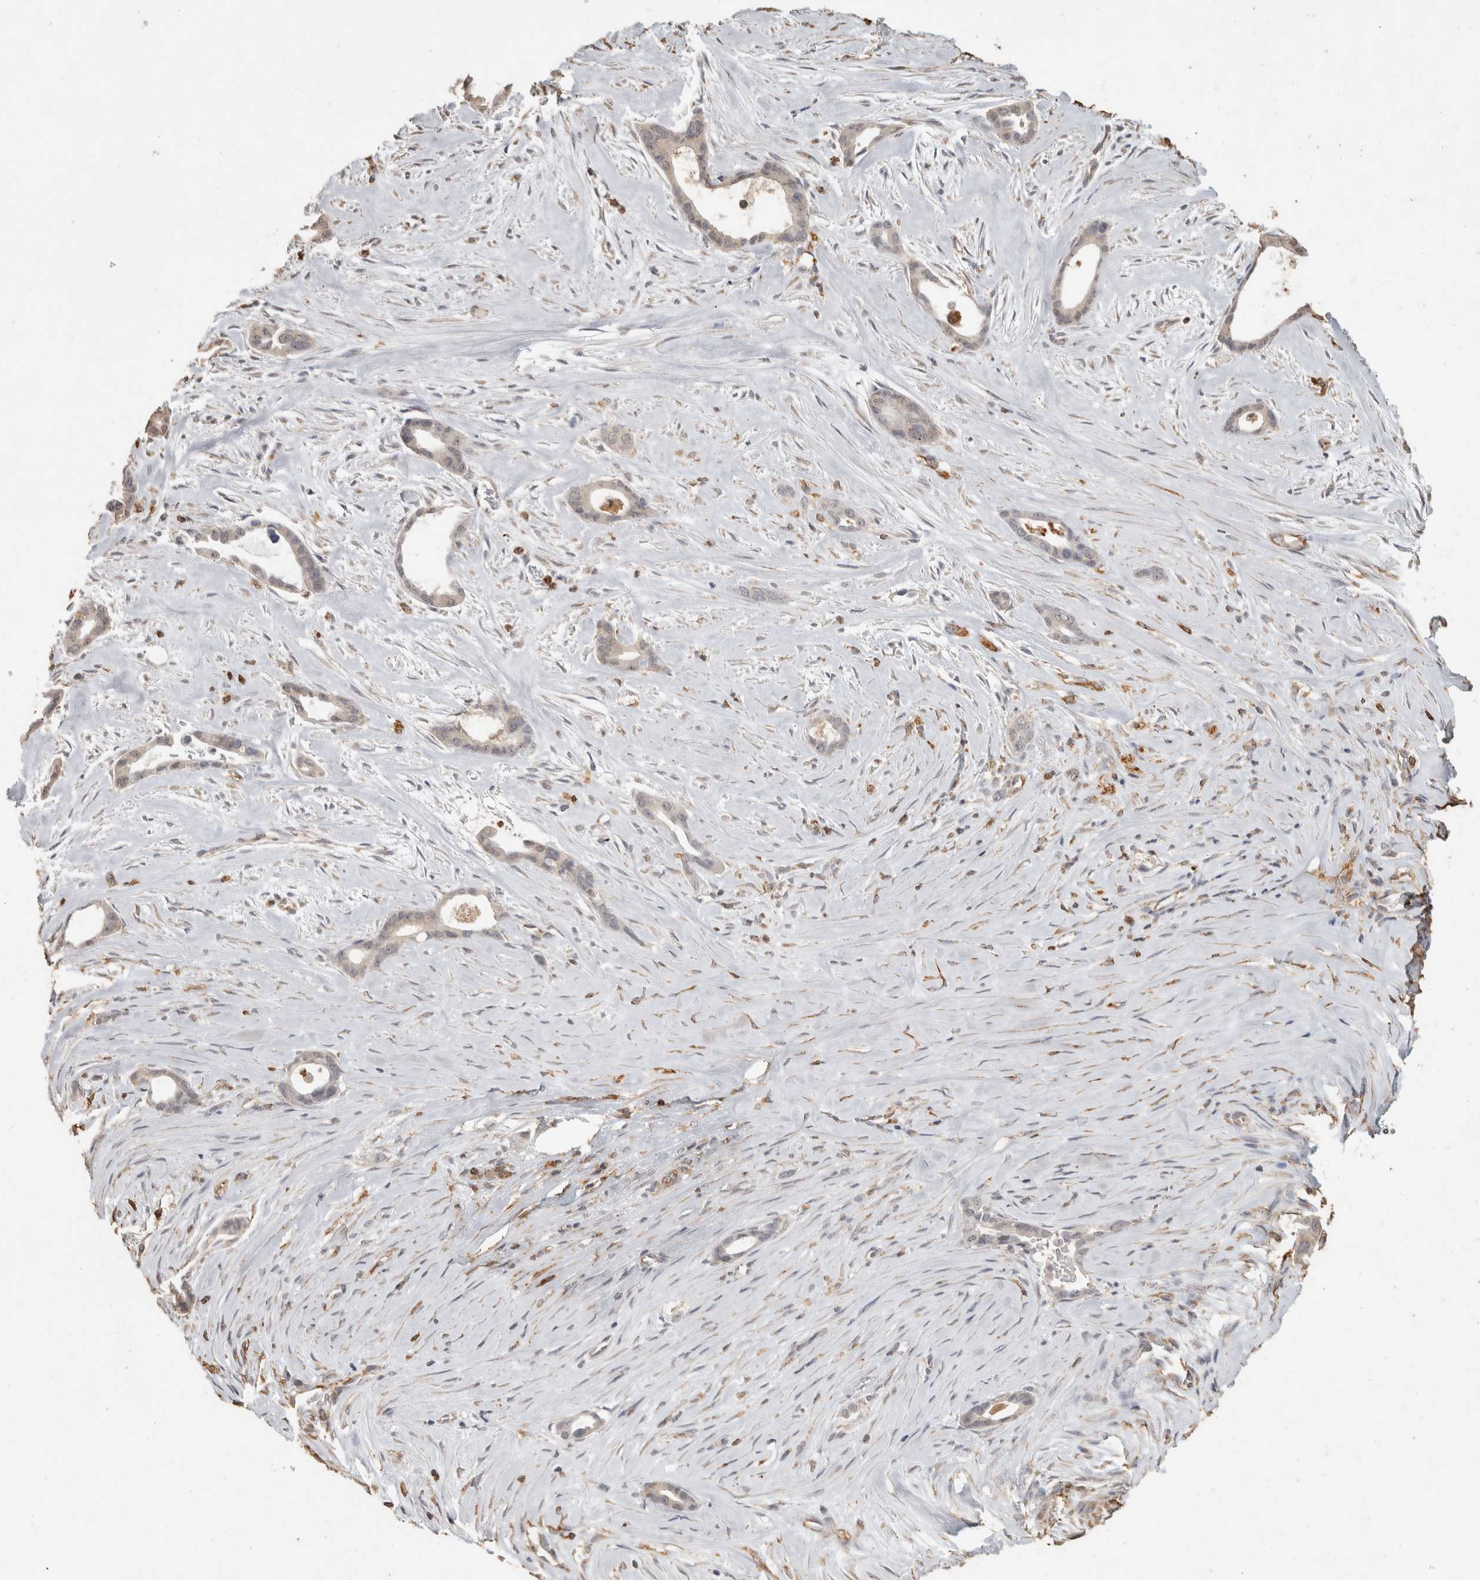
{"staining": {"intensity": "negative", "quantity": "none", "location": "none"}, "tissue": "liver cancer", "cell_type": "Tumor cells", "image_type": "cancer", "snomed": [{"axis": "morphology", "description": "Cholangiocarcinoma"}, {"axis": "topography", "description": "Liver"}], "caption": "This micrograph is of cholangiocarcinoma (liver) stained with immunohistochemistry (IHC) to label a protein in brown with the nuclei are counter-stained blue. There is no staining in tumor cells.", "gene": "REPS2", "patient": {"sex": "female", "age": 55}}